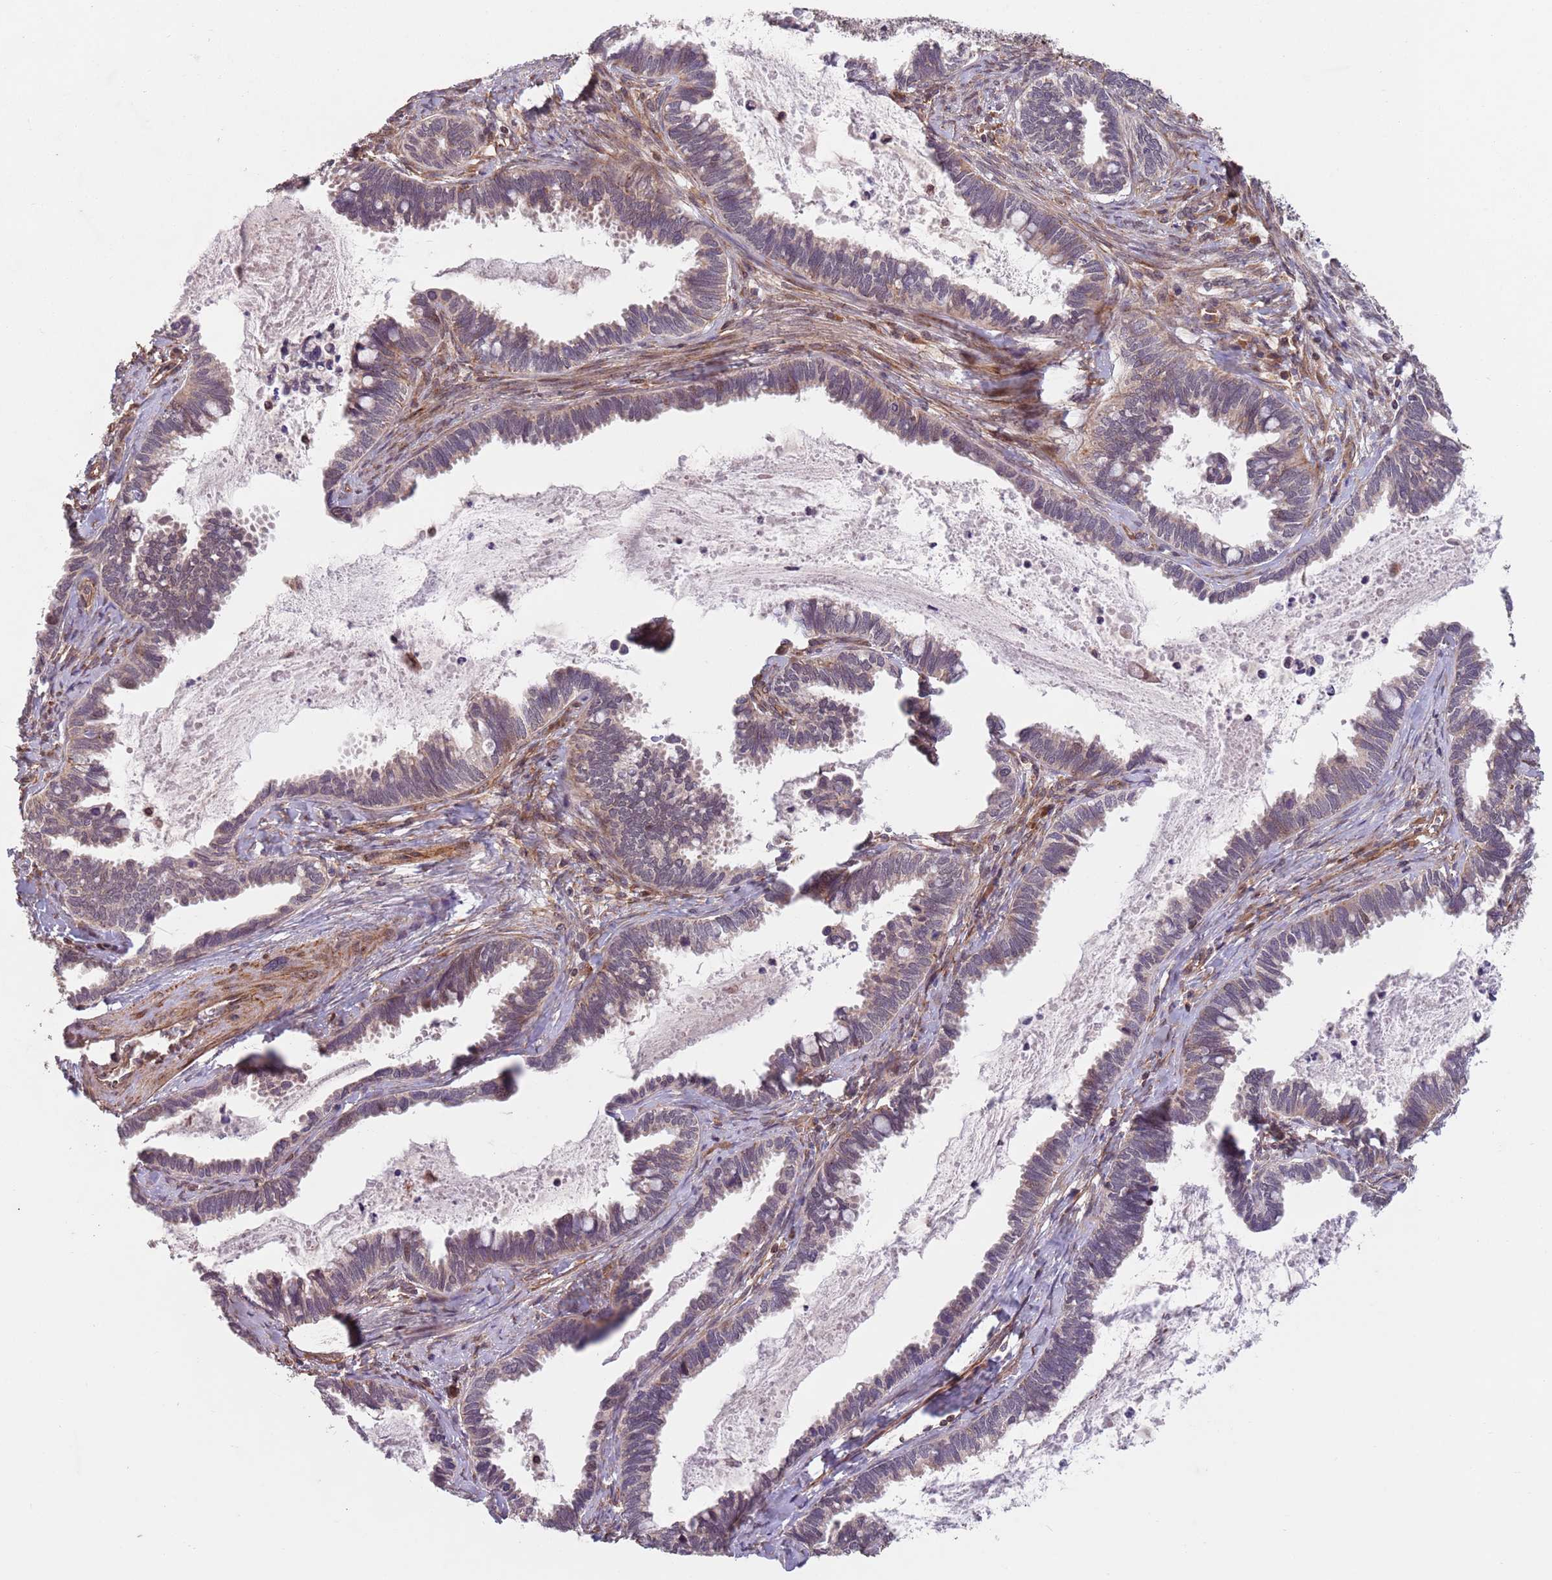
{"staining": {"intensity": "negative", "quantity": "none", "location": "none"}, "tissue": "cervical cancer", "cell_type": "Tumor cells", "image_type": "cancer", "snomed": [{"axis": "morphology", "description": "Adenocarcinoma, NOS"}, {"axis": "topography", "description": "Cervix"}], "caption": "Immunohistochemistry (IHC) histopathology image of neoplastic tissue: adenocarcinoma (cervical) stained with DAB (3,3'-diaminobenzidine) reveals no significant protein expression in tumor cells.", "gene": "CHD9", "patient": {"sex": "female", "age": 37}}